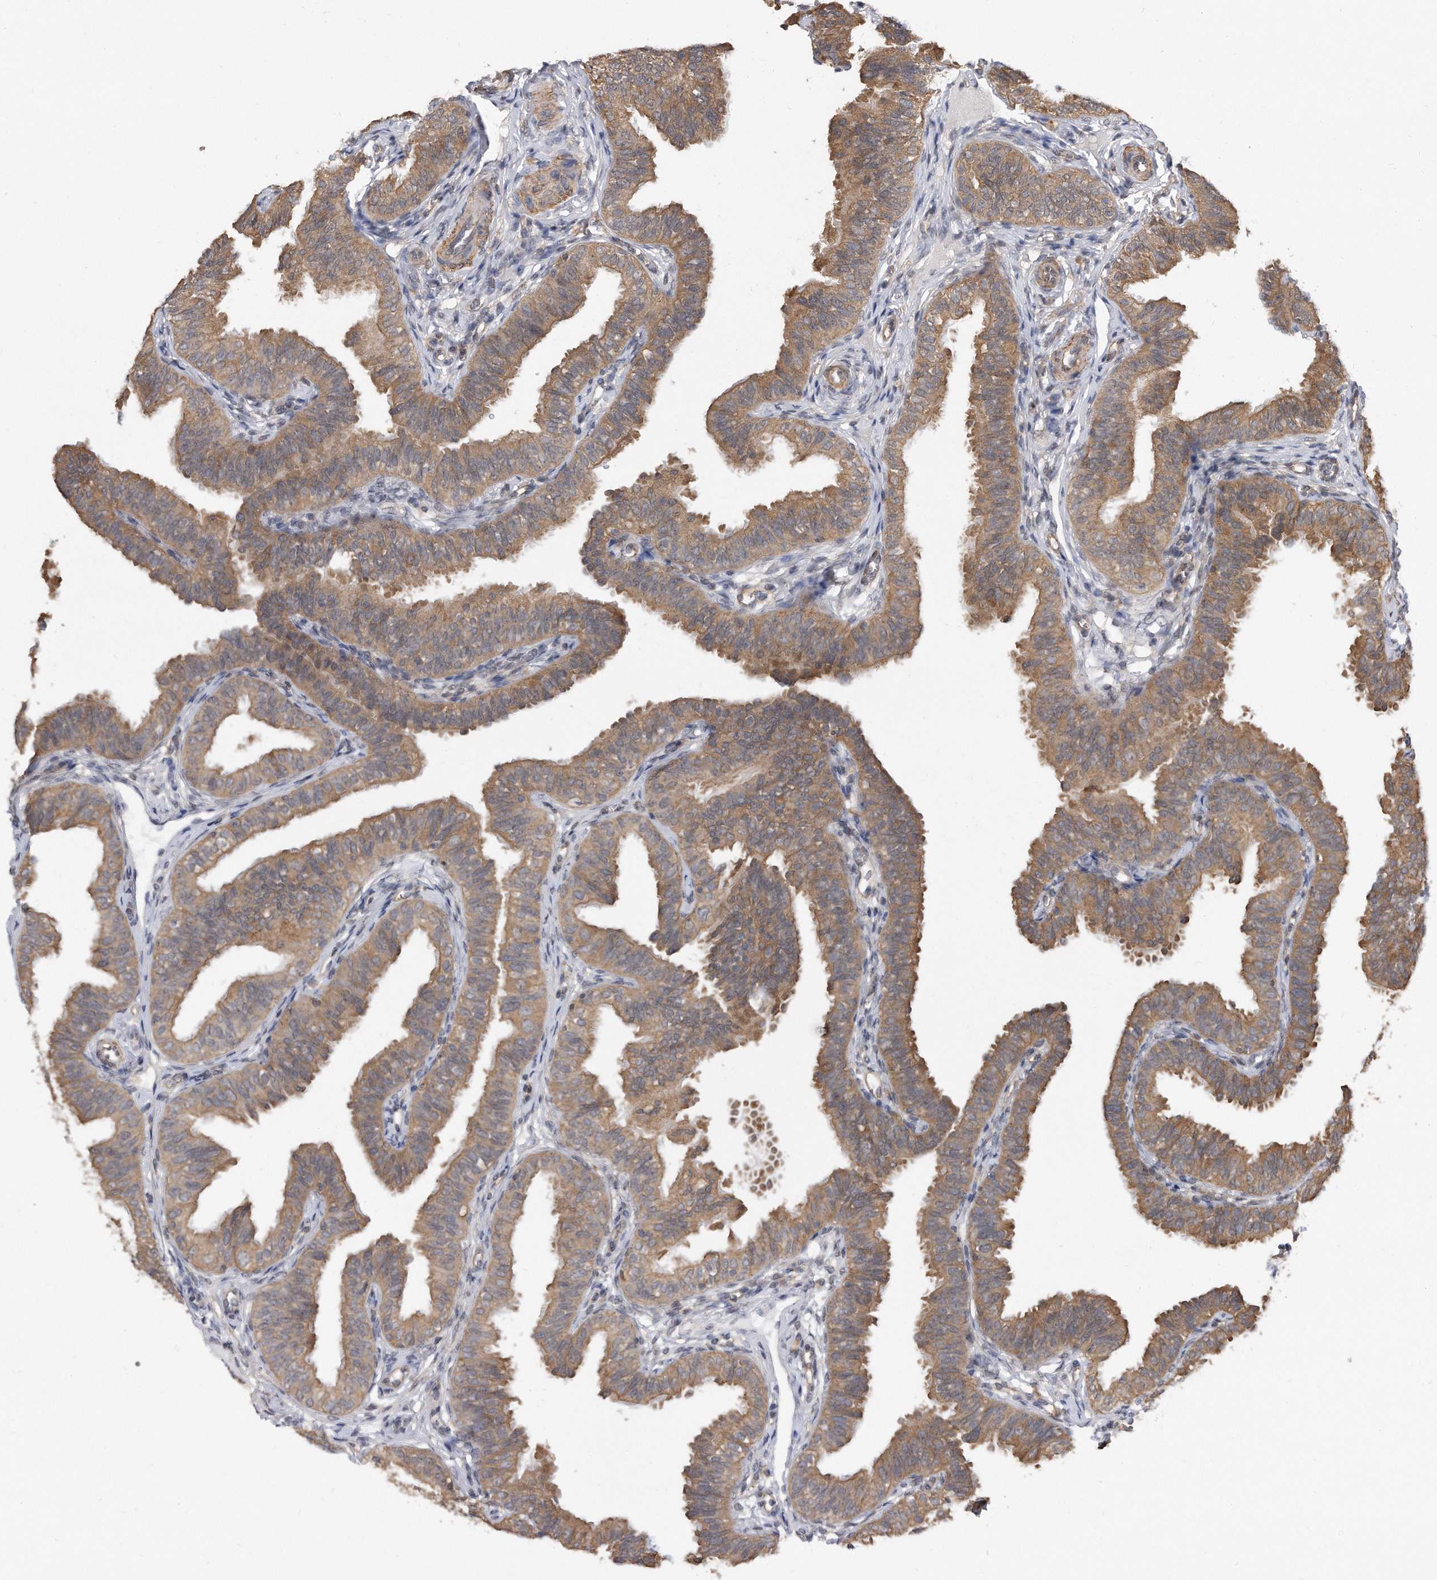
{"staining": {"intensity": "moderate", "quantity": ">75%", "location": "cytoplasmic/membranous"}, "tissue": "fallopian tube", "cell_type": "Glandular cells", "image_type": "normal", "snomed": [{"axis": "morphology", "description": "Normal tissue, NOS"}, {"axis": "topography", "description": "Fallopian tube"}], "caption": "Approximately >75% of glandular cells in benign fallopian tube show moderate cytoplasmic/membranous protein staining as visualized by brown immunohistochemical staining.", "gene": "TCP1", "patient": {"sex": "female", "age": 35}}